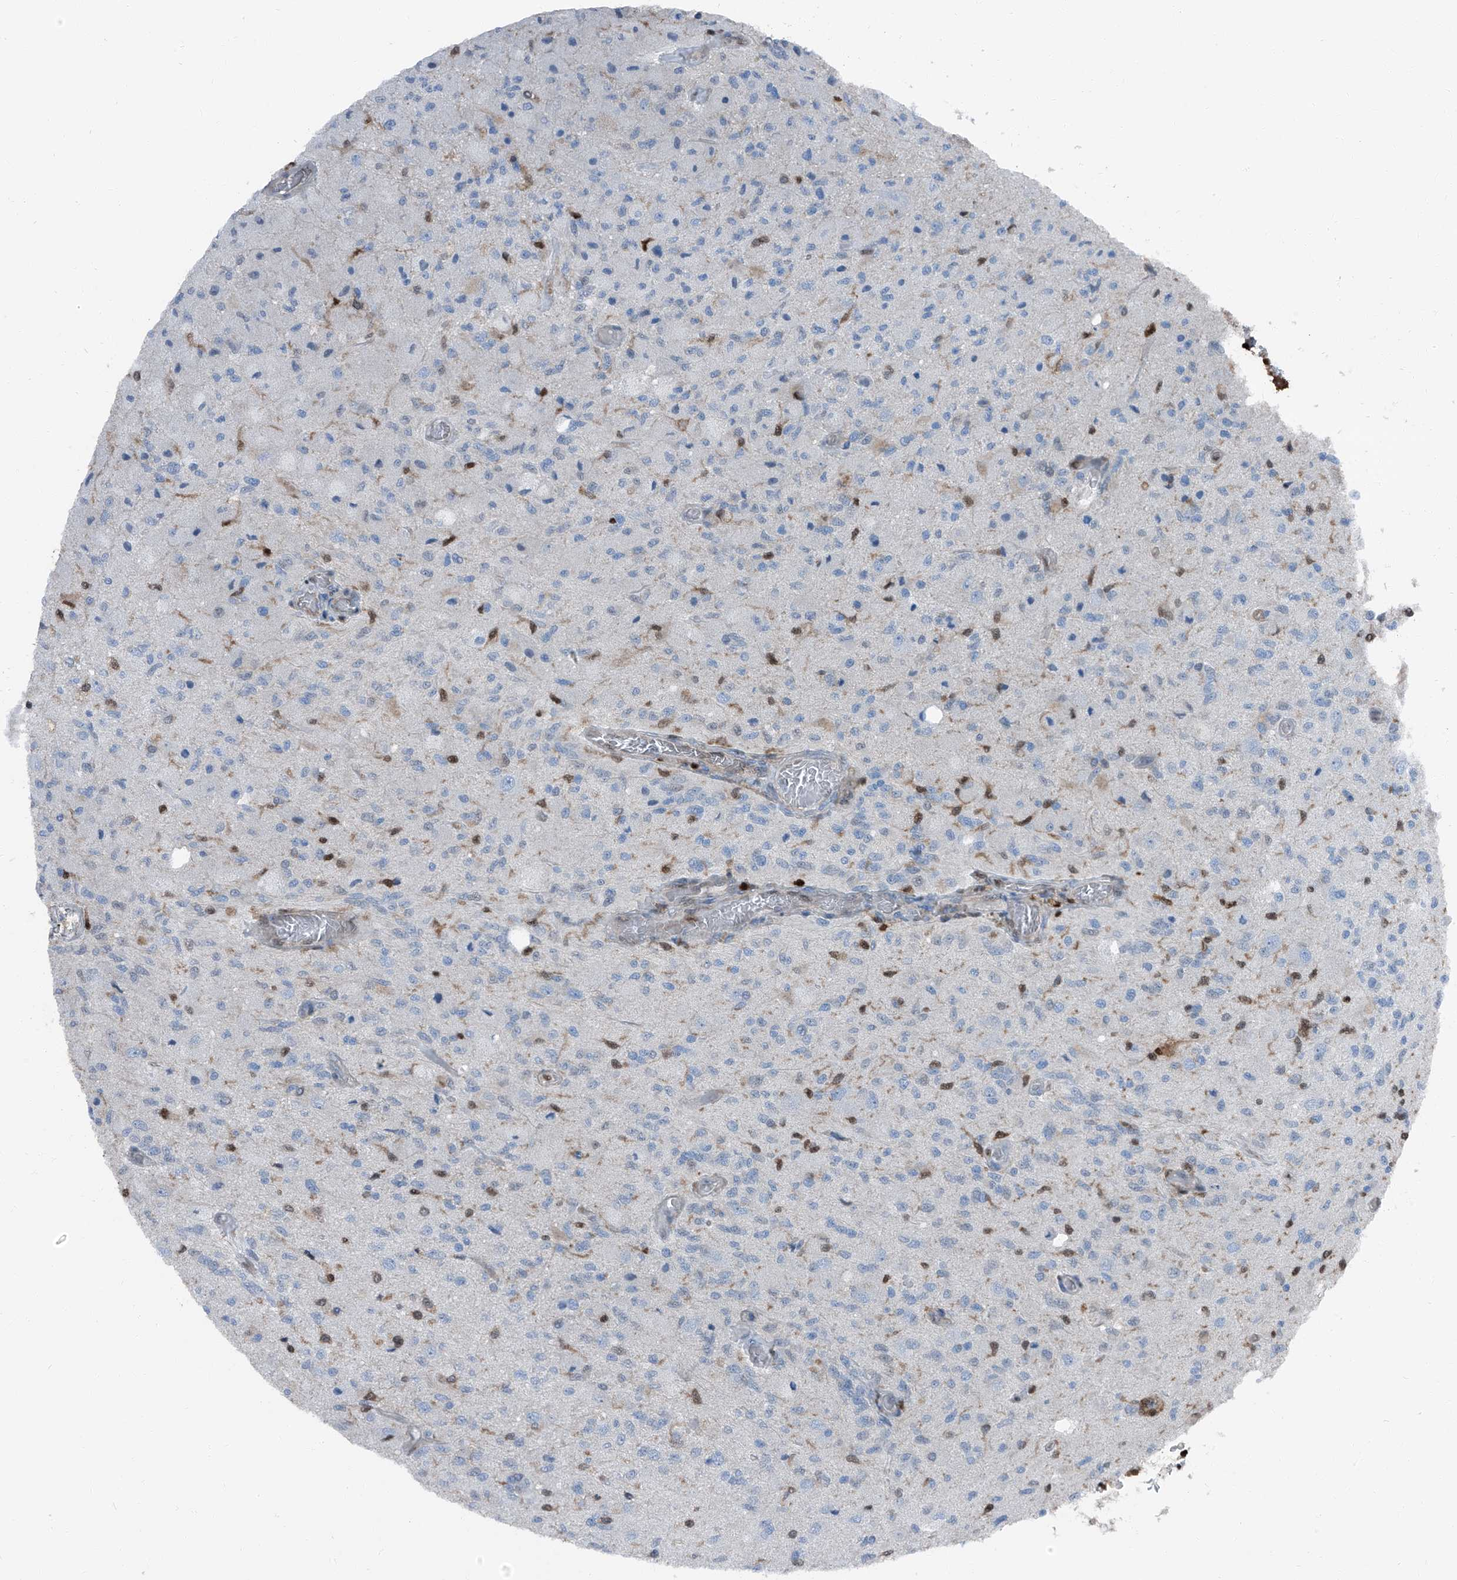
{"staining": {"intensity": "negative", "quantity": "none", "location": "none"}, "tissue": "glioma", "cell_type": "Tumor cells", "image_type": "cancer", "snomed": [{"axis": "morphology", "description": "Normal tissue, NOS"}, {"axis": "morphology", "description": "Glioma, malignant, High grade"}, {"axis": "topography", "description": "Cerebral cortex"}], "caption": "This micrograph is of glioma stained with IHC to label a protein in brown with the nuclei are counter-stained blue. There is no staining in tumor cells.", "gene": "PSMB10", "patient": {"sex": "male", "age": 77}}